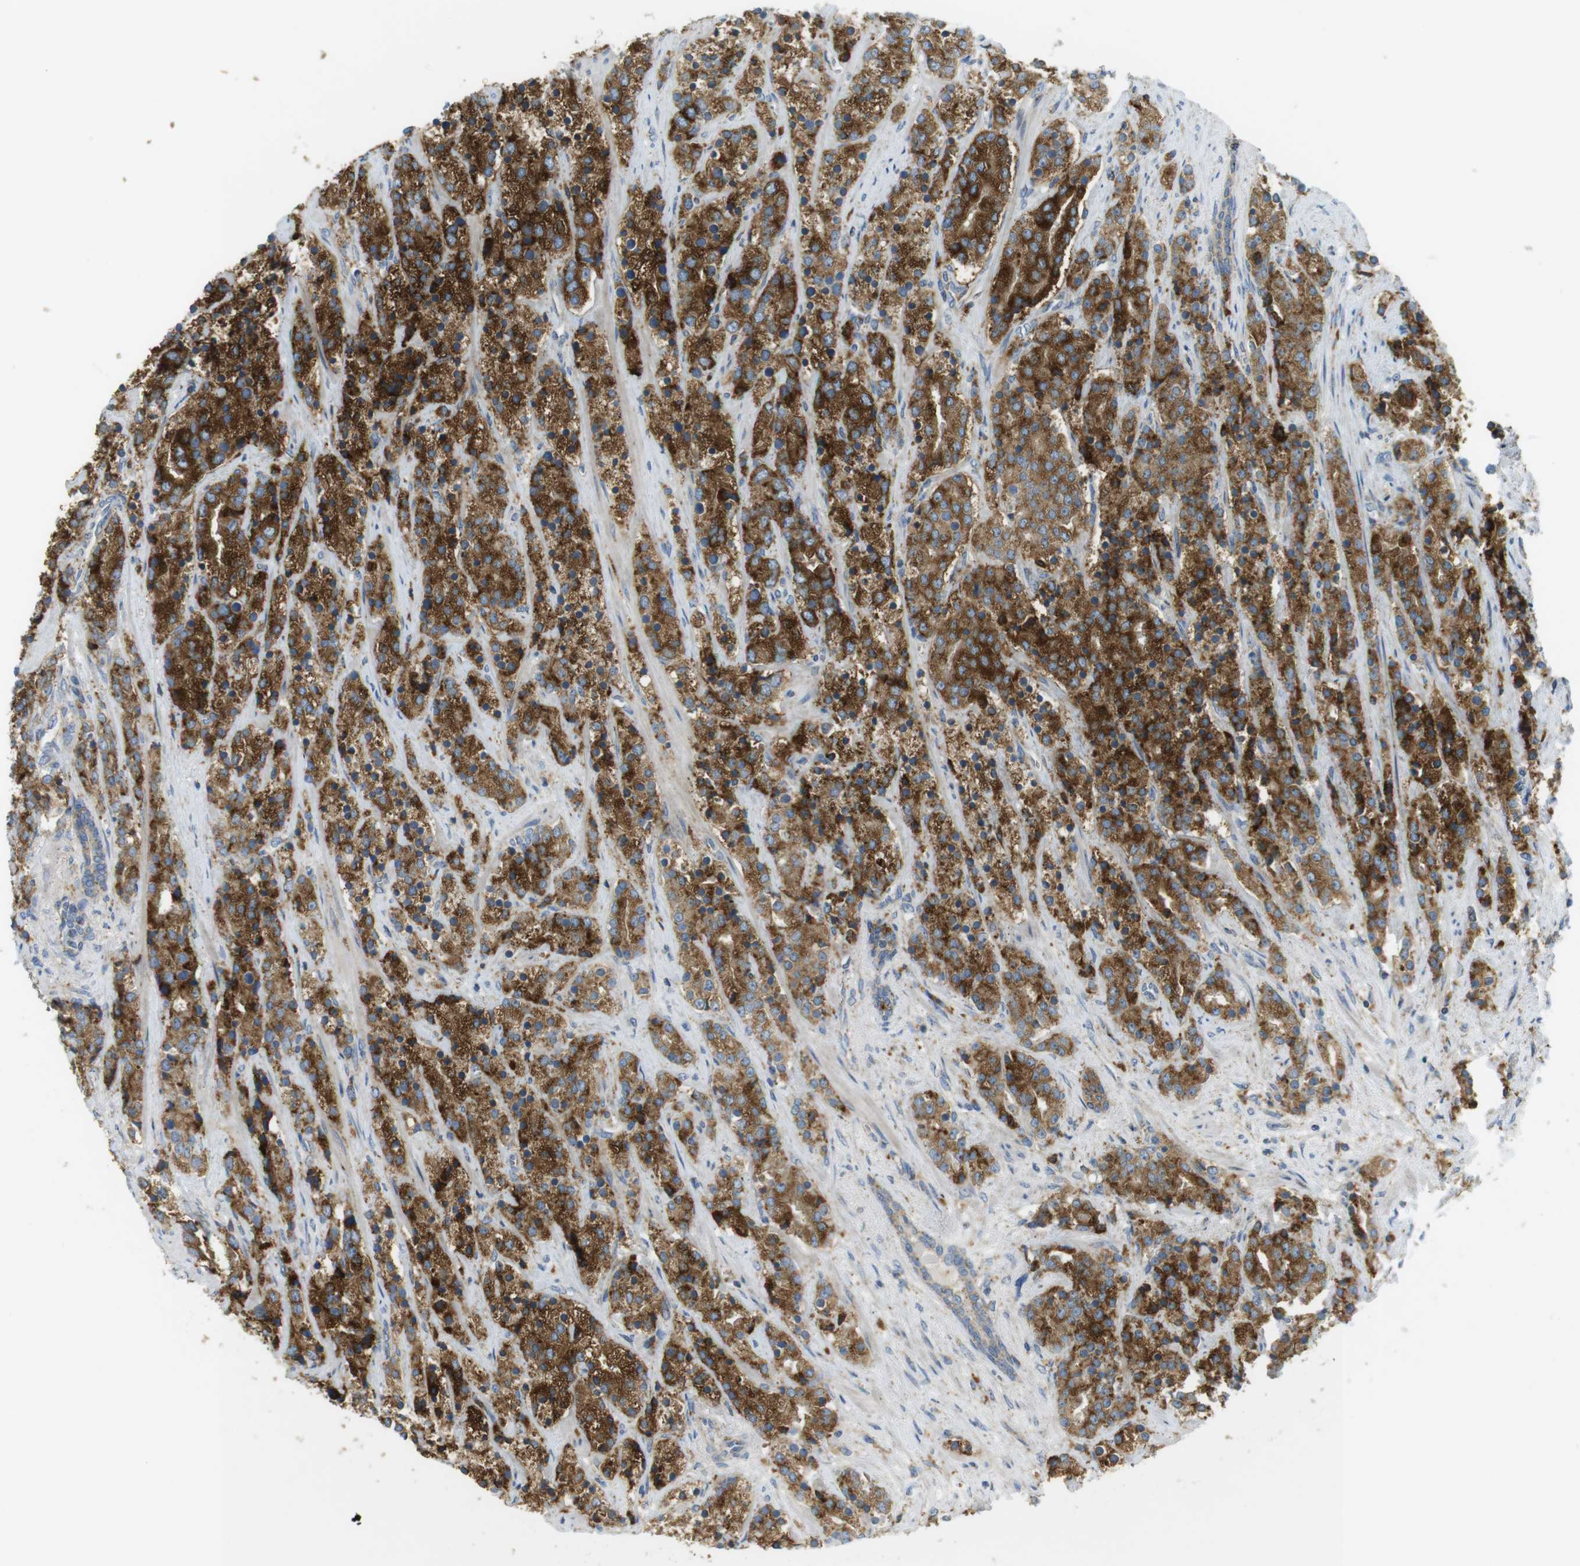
{"staining": {"intensity": "strong", "quantity": ">75%", "location": "cytoplasmic/membranous"}, "tissue": "prostate cancer", "cell_type": "Tumor cells", "image_type": "cancer", "snomed": [{"axis": "morphology", "description": "Adenocarcinoma, High grade"}, {"axis": "topography", "description": "Prostate"}], "caption": "The histopathology image reveals a brown stain indicating the presence of a protein in the cytoplasmic/membranous of tumor cells in prostate adenocarcinoma (high-grade).", "gene": "LAMP1", "patient": {"sex": "male", "age": 71}}